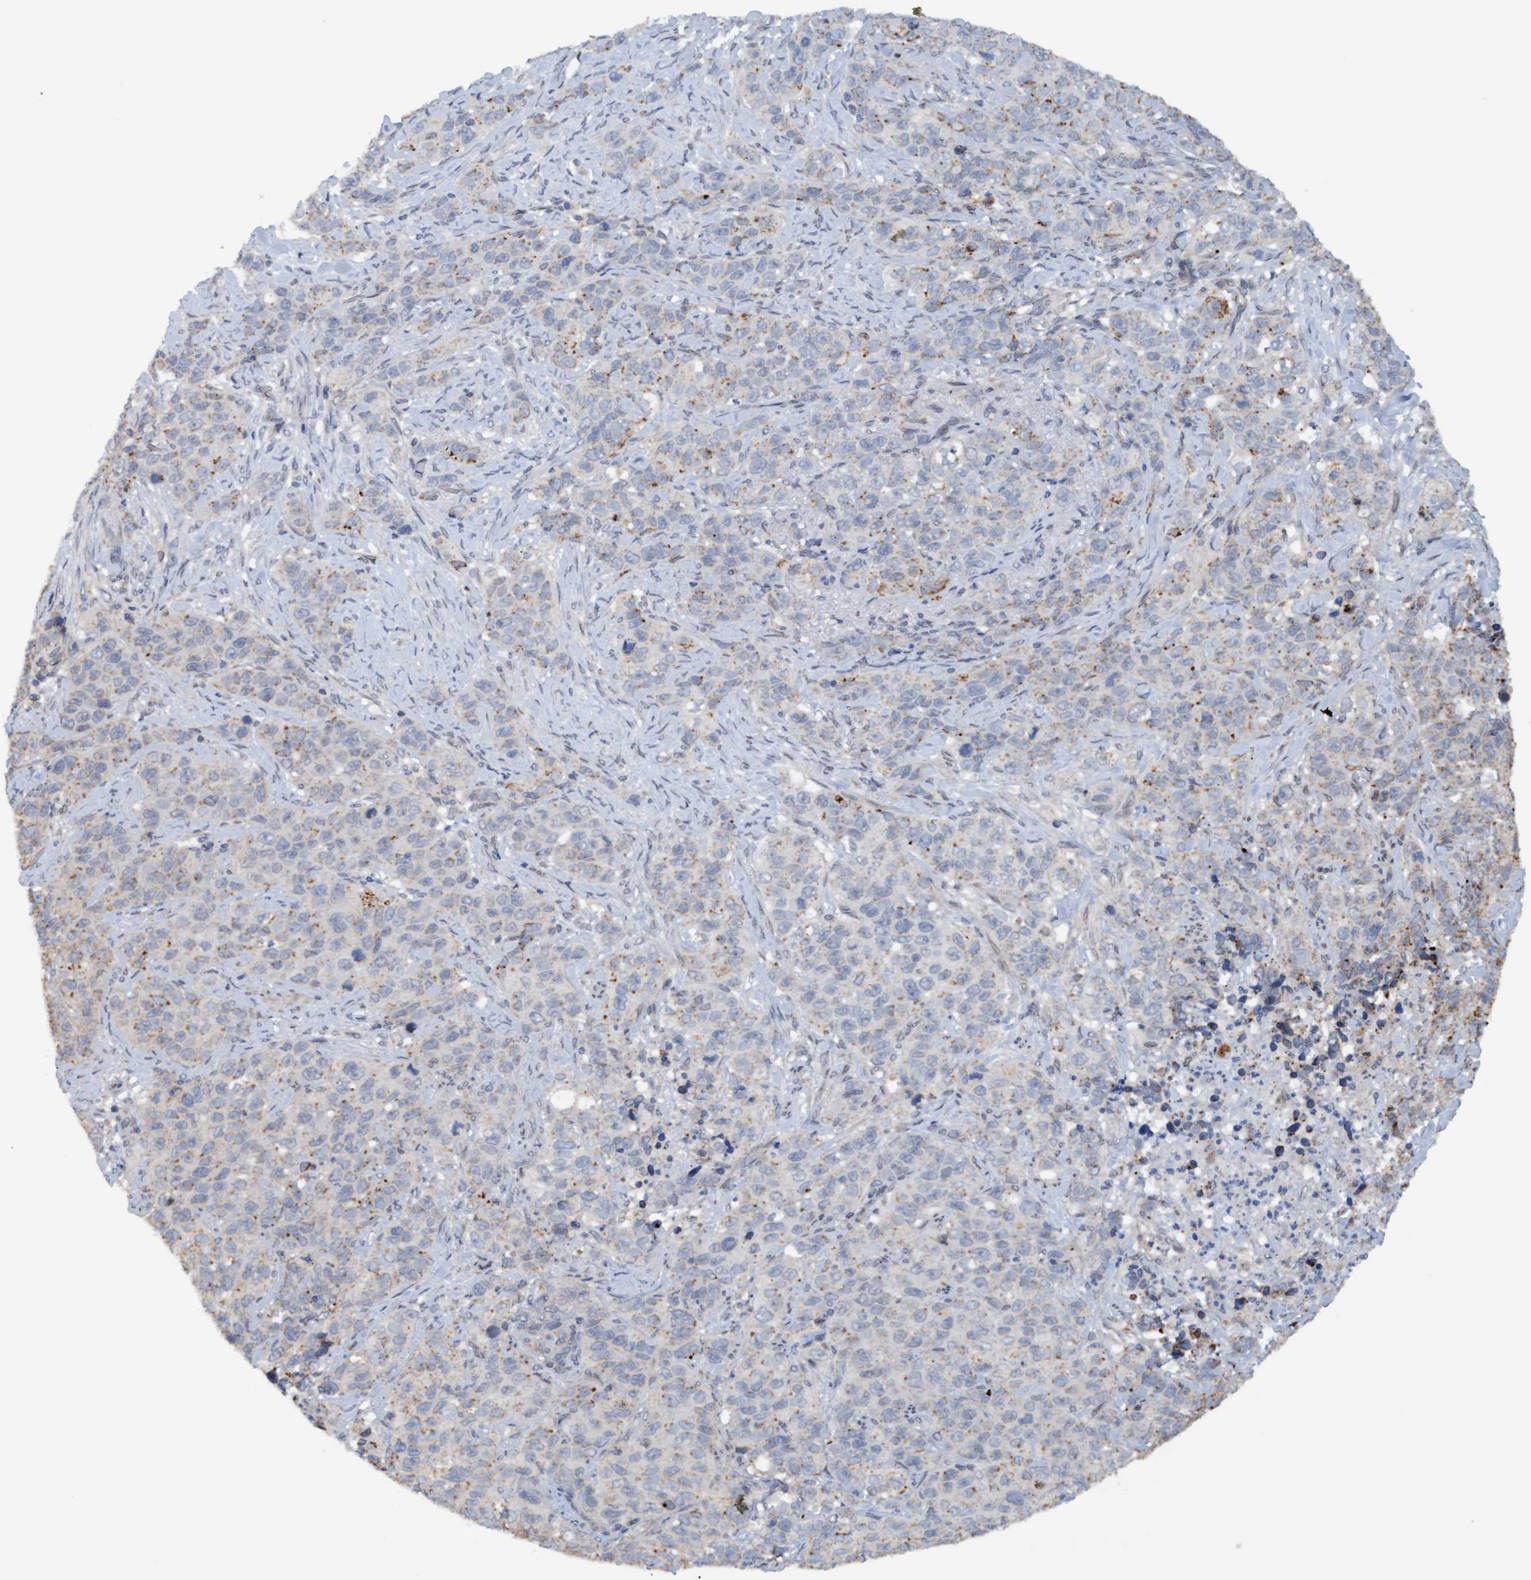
{"staining": {"intensity": "weak", "quantity": "<25%", "location": "cytoplasmic/membranous"}, "tissue": "stomach cancer", "cell_type": "Tumor cells", "image_type": "cancer", "snomed": [{"axis": "morphology", "description": "Adenocarcinoma, NOS"}, {"axis": "topography", "description": "Stomach"}], "caption": "The photomicrograph reveals no significant staining in tumor cells of stomach cancer (adenocarcinoma). (Brightfield microscopy of DAB (3,3'-diaminobenzidine) immunohistochemistry at high magnification).", "gene": "MGLL", "patient": {"sex": "male", "age": 48}}